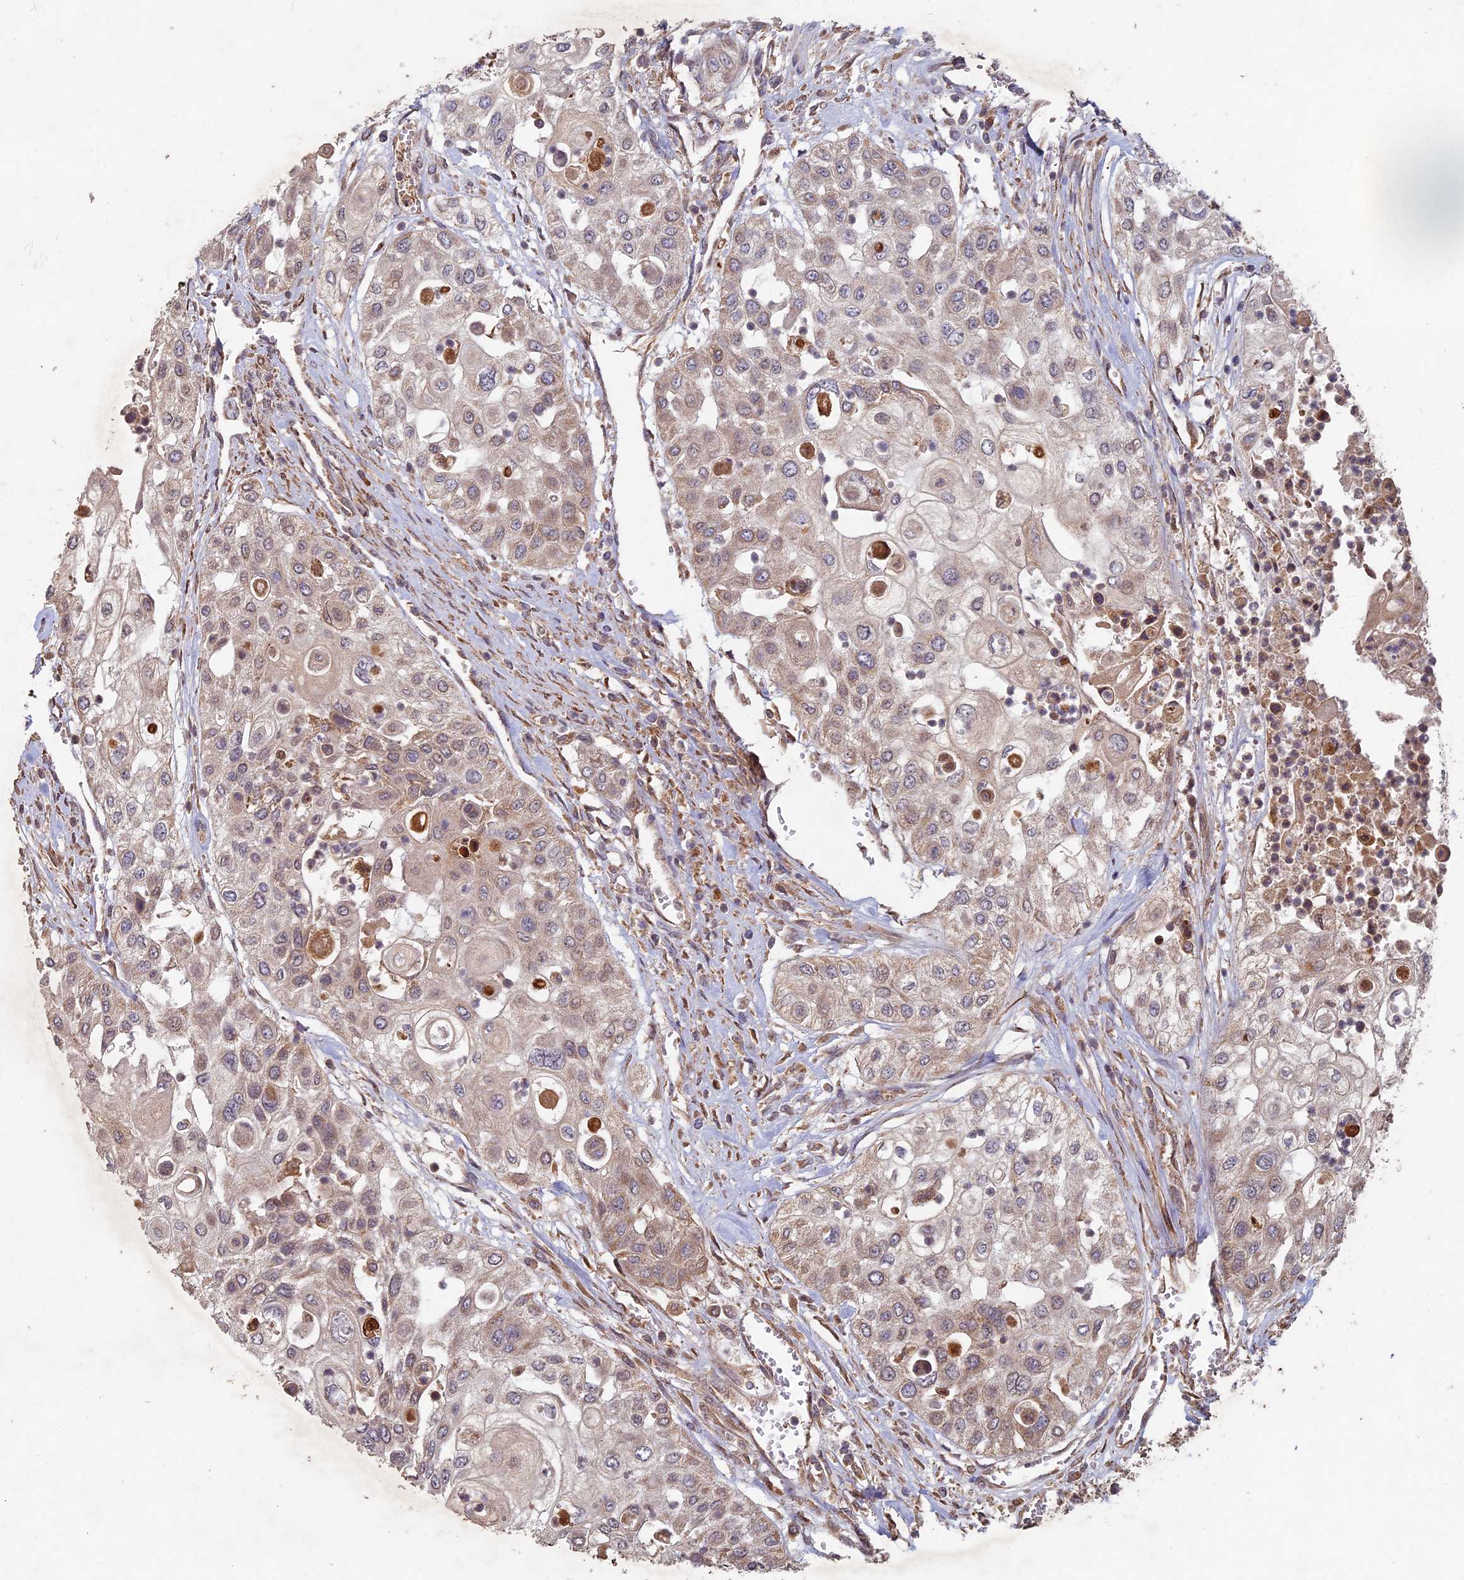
{"staining": {"intensity": "weak", "quantity": "25%-75%", "location": "cytoplasmic/membranous"}, "tissue": "urothelial cancer", "cell_type": "Tumor cells", "image_type": "cancer", "snomed": [{"axis": "morphology", "description": "Urothelial carcinoma, High grade"}, {"axis": "topography", "description": "Urinary bladder"}], "caption": "DAB immunohistochemical staining of human urothelial cancer exhibits weak cytoplasmic/membranous protein positivity in about 25%-75% of tumor cells.", "gene": "RCCD1", "patient": {"sex": "female", "age": 79}}